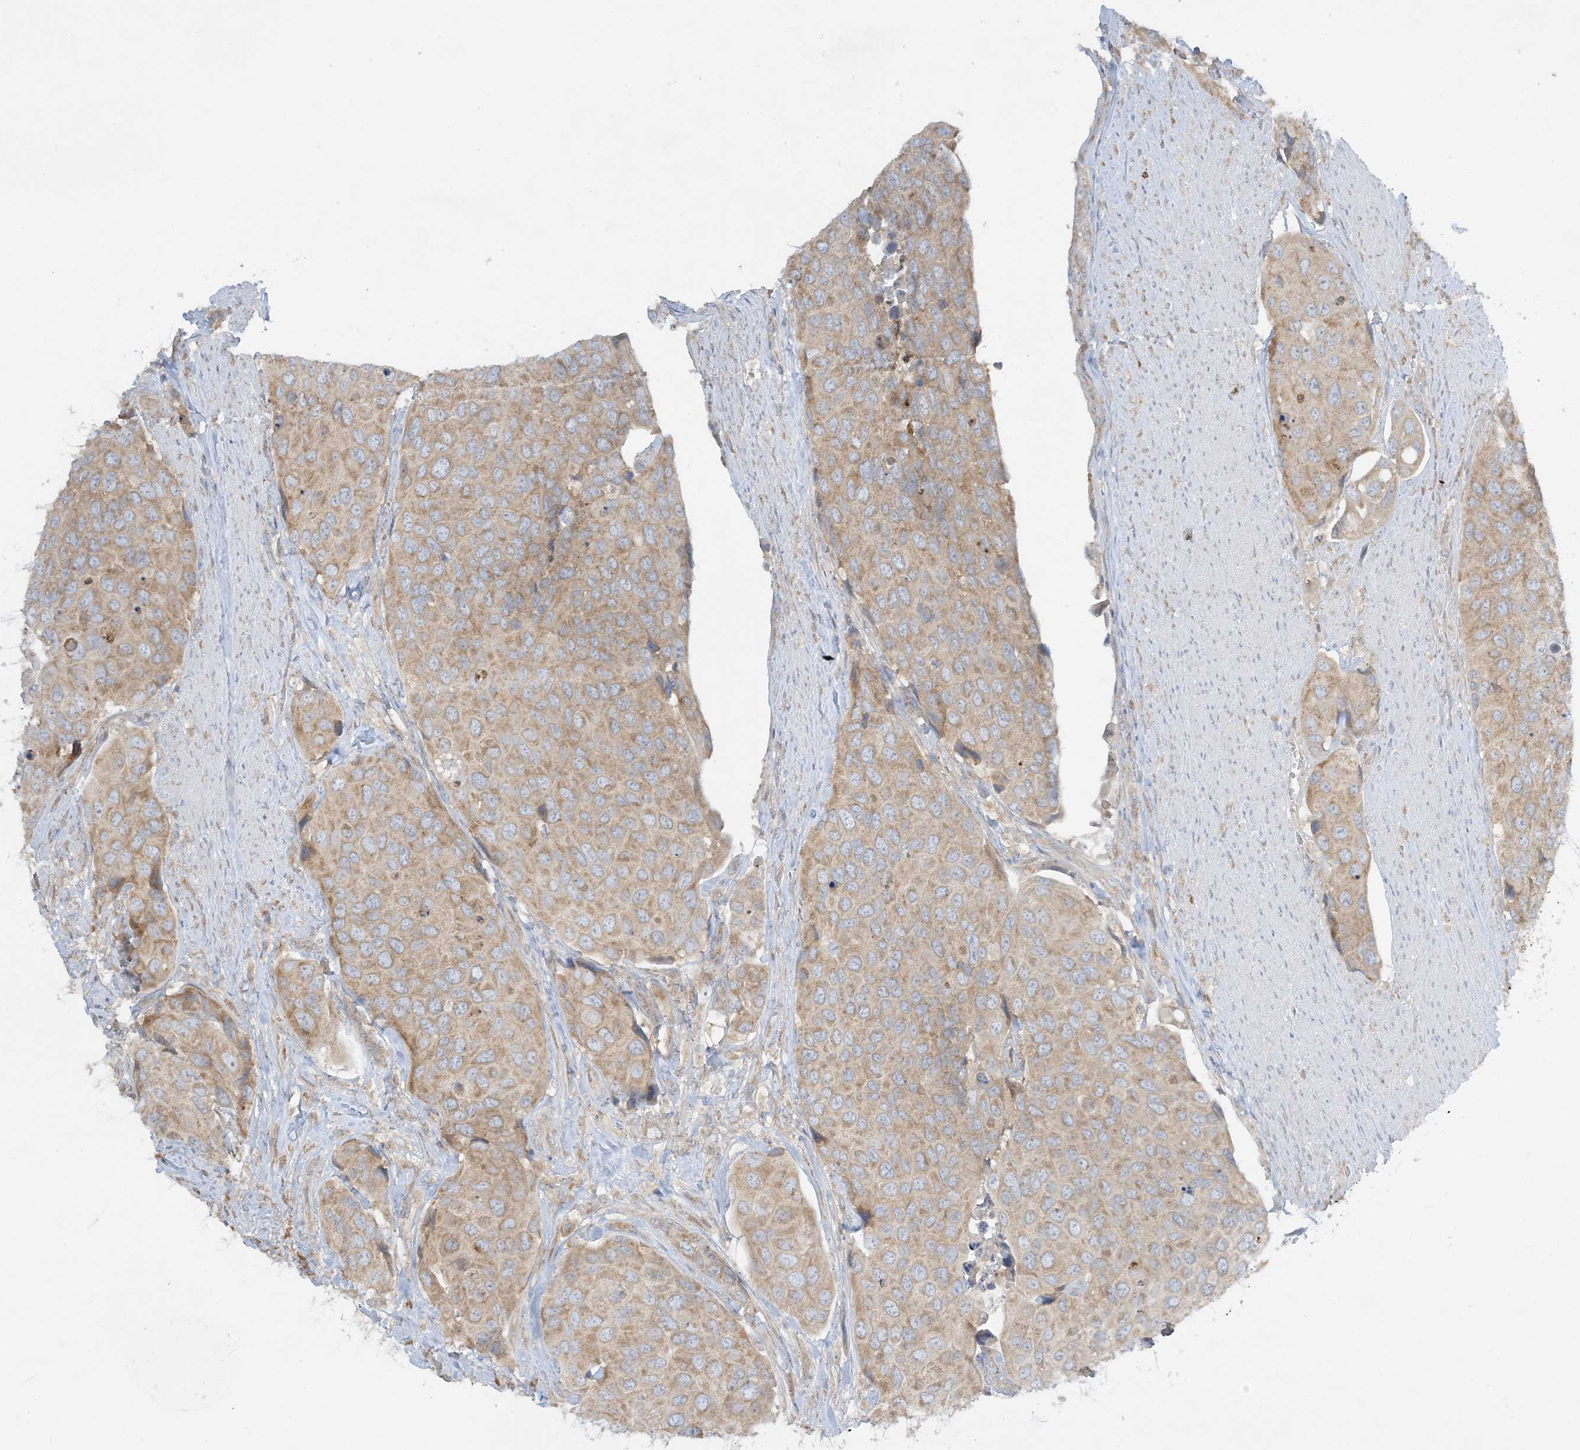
{"staining": {"intensity": "moderate", "quantity": ">75%", "location": "cytoplasmic/membranous"}, "tissue": "urothelial cancer", "cell_type": "Tumor cells", "image_type": "cancer", "snomed": [{"axis": "morphology", "description": "Urothelial carcinoma, High grade"}, {"axis": "topography", "description": "Urinary bladder"}], "caption": "Immunohistochemistry (IHC) photomicrograph of neoplastic tissue: urothelial cancer stained using IHC displays medium levels of moderate protein expression localized specifically in the cytoplasmic/membranous of tumor cells, appearing as a cytoplasmic/membranous brown color.", "gene": "RPP40", "patient": {"sex": "male", "age": 74}}